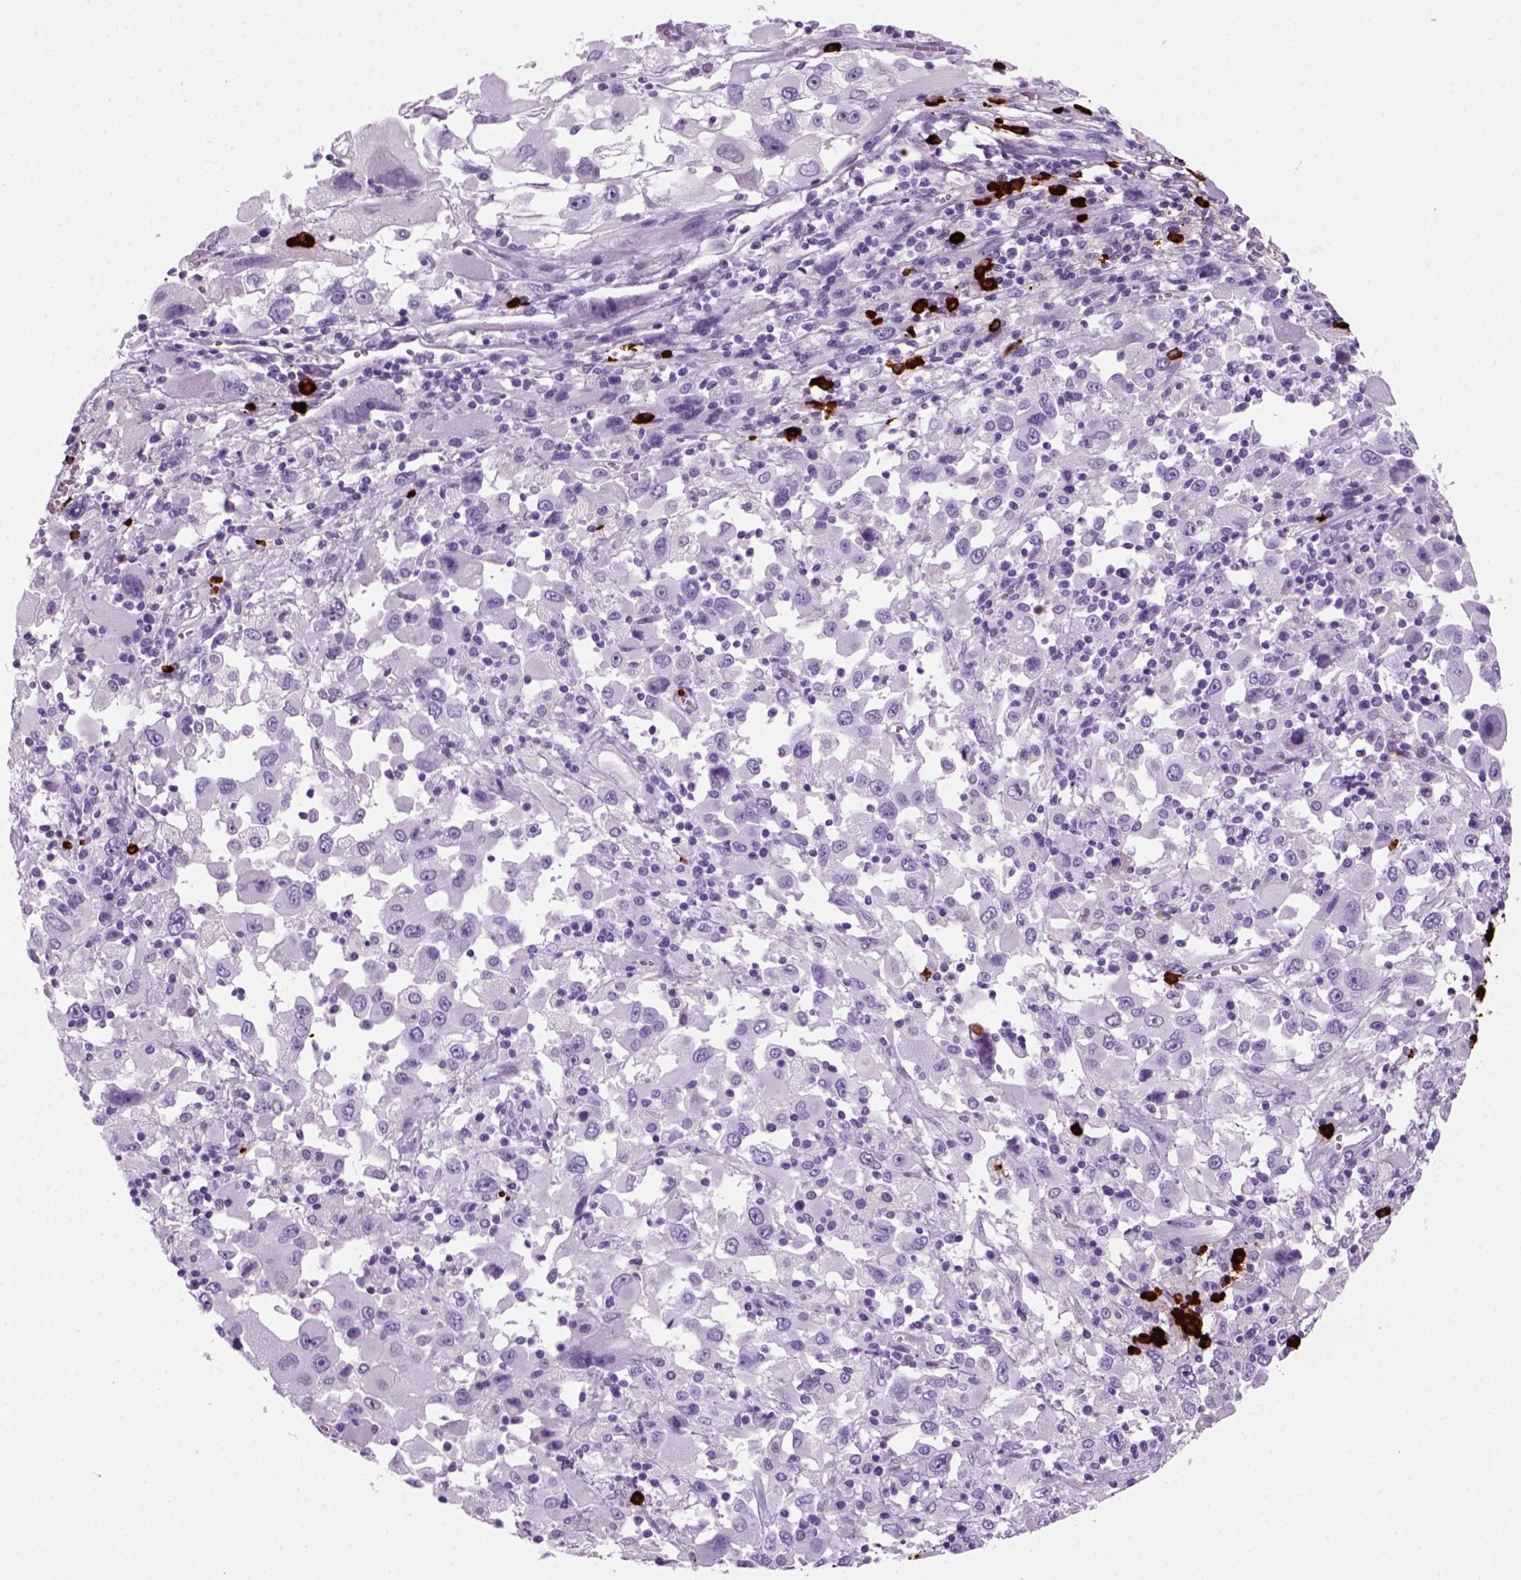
{"staining": {"intensity": "negative", "quantity": "none", "location": "none"}, "tissue": "melanoma", "cell_type": "Tumor cells", "image_type": "cancer", "snomed": [{"axis": "morphology", "description": "Malignant melanoma, Metastatic site"}, {"axis": "topography", "description": "Soft tissue"}], "caption": "DAB immunohistochemical staining of human malignant melanoma (metastatic site) reveals no significant expression in tumor cells.", "gene": "MZB1", "patient": {"sex": "male", "age": 50}}